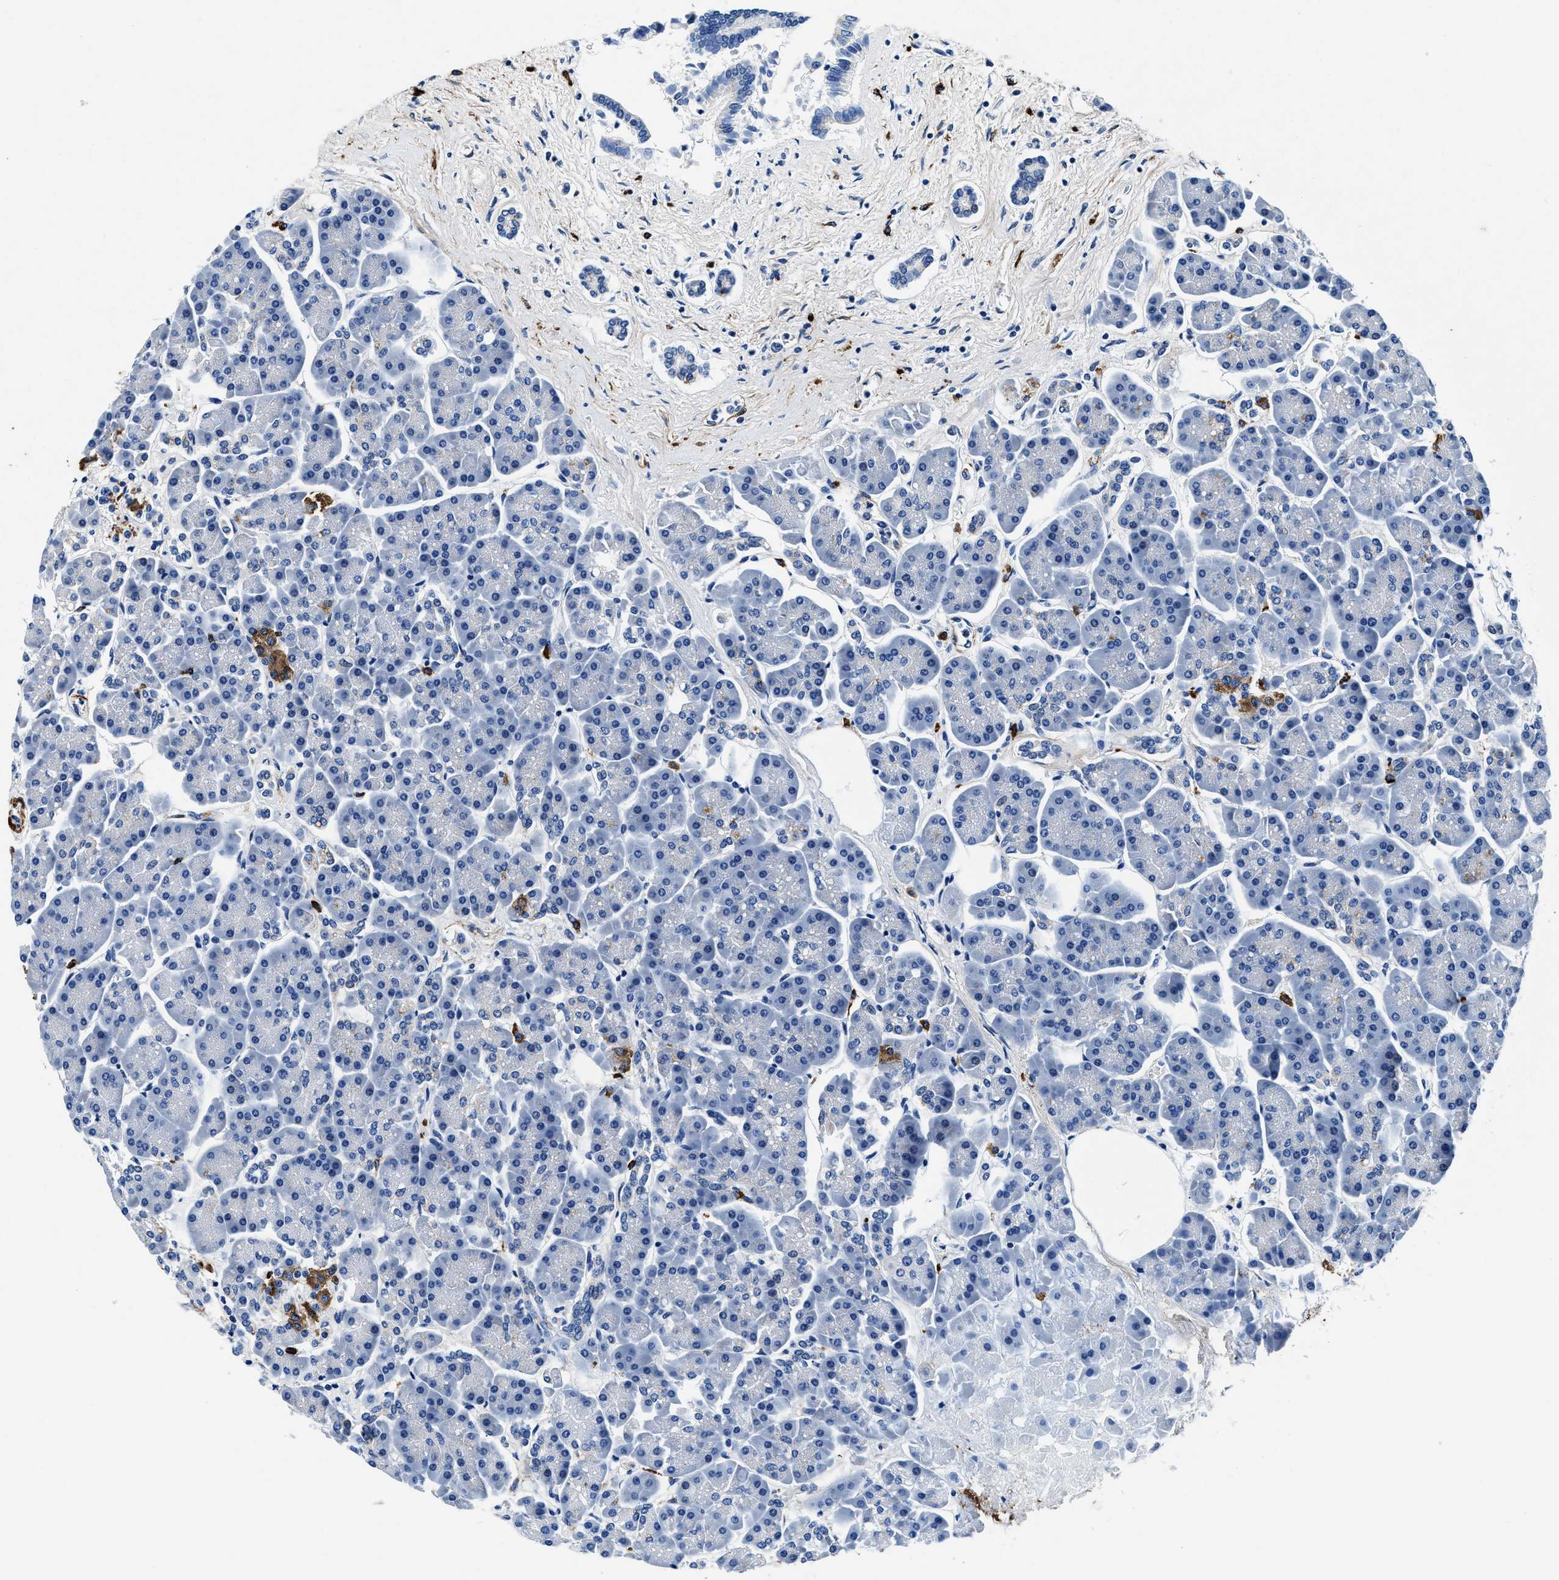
{"staining": {"intensity": "negative", "quantity": "none", "location": "none"}, "tissue": "pancreas", "cell_type": "Exocrine glandular cells", "image_type": "normal", "snomed": [{"axis": "morphology", "description": "Normal tissue, NOS"}, {"axis": "topography", "description": "Pancreas"}], "caption": "Image shows no significant protein expression in exocrine glandular cells of unremarkable pancreas.", "gene": "TEX261", "patient": {"sex": "female", "age": 70}}